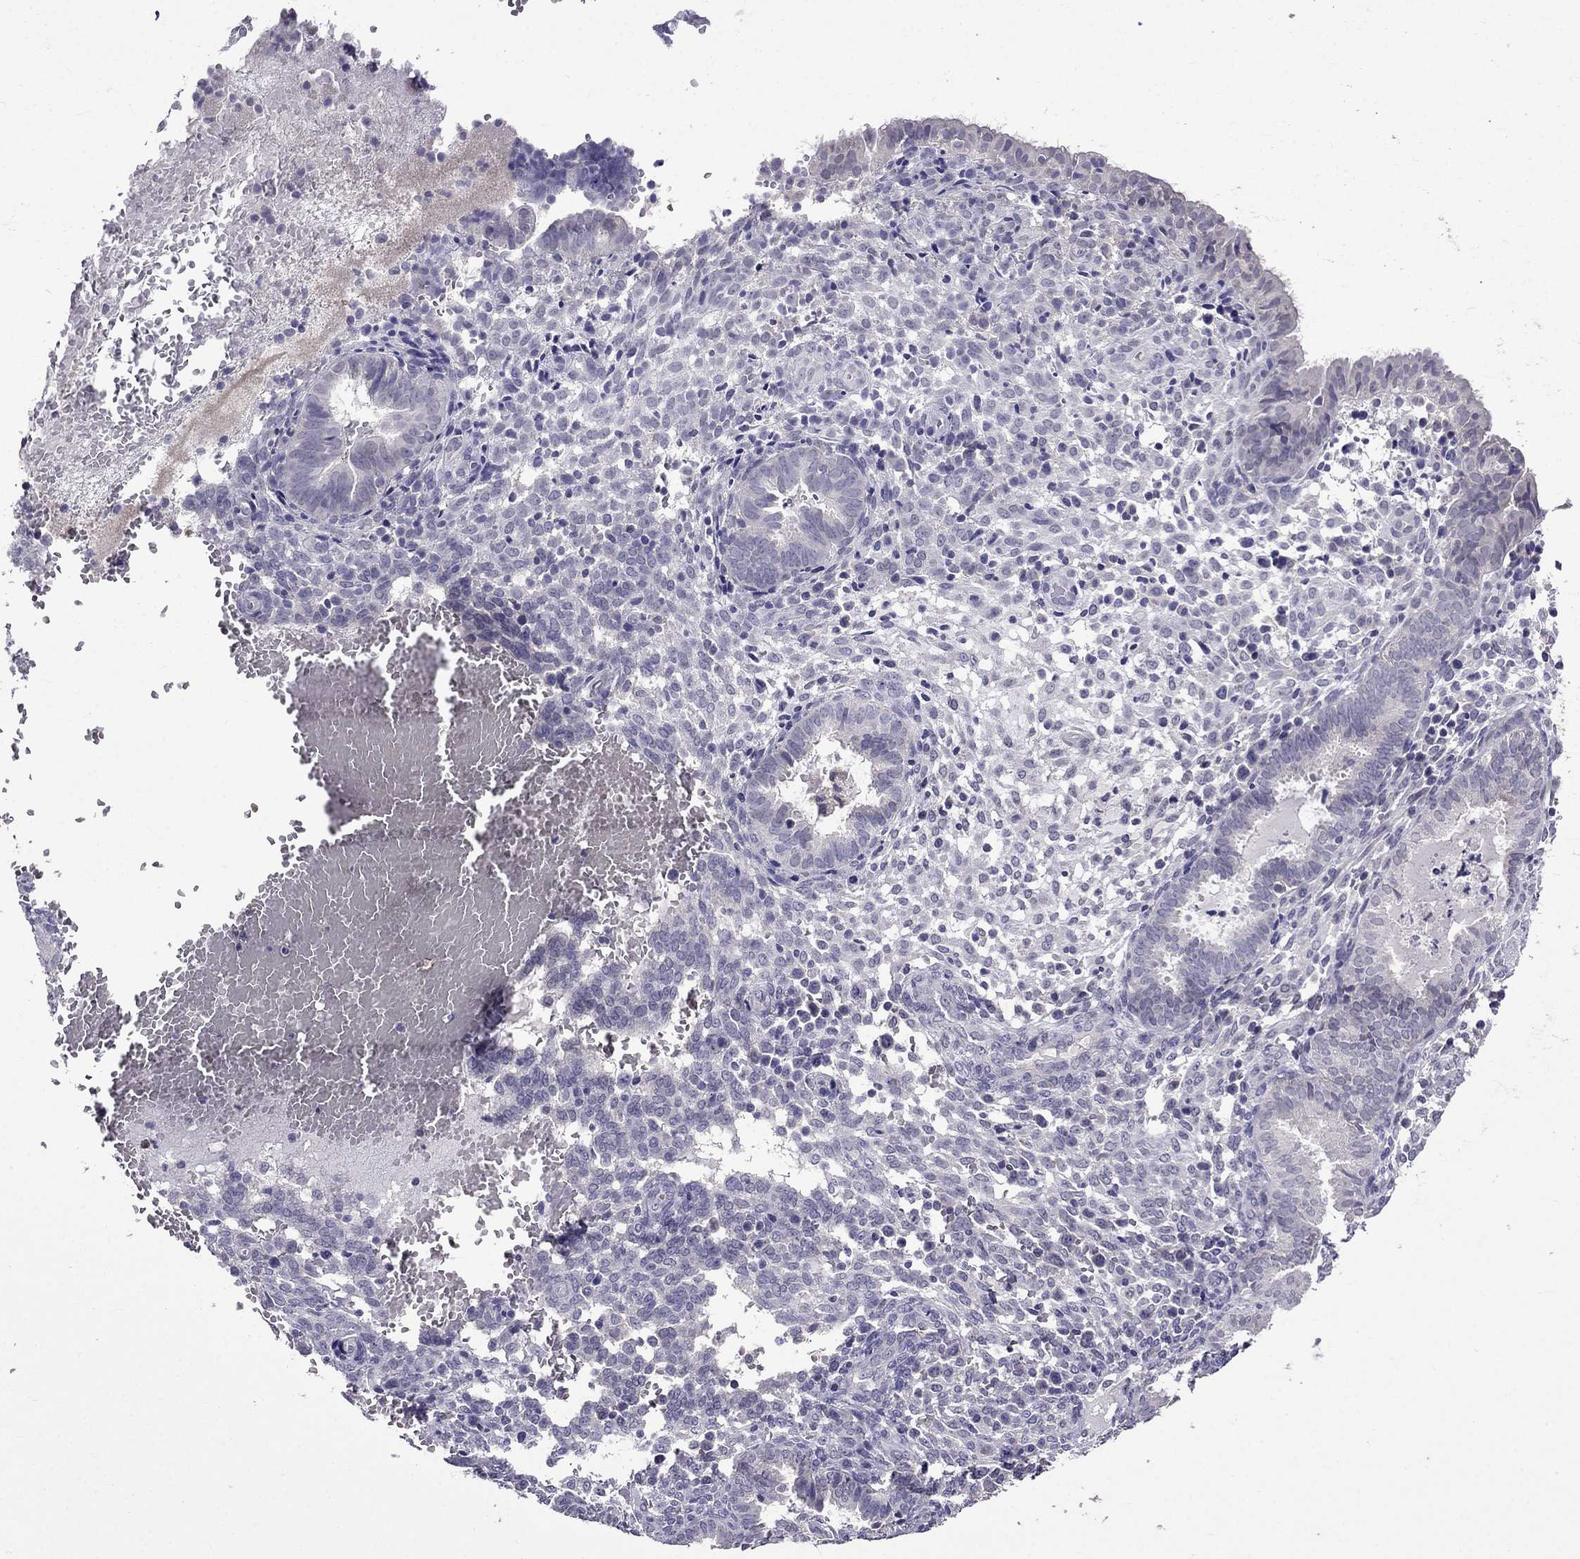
{"staining": {"intensity": "negative", "quantity": "none", "location": "none"}, "tissue": "endometrium", "cell_type": "Cells in endometrial stroma", "image_type": "normal", "snomed": [{"axis": "morphology", "description": "Normal tissue, NOS"}, {"axis": "topography", "description": "Endometrium"}], "caption": "Protein analysis of unremarkable endometrium shows no significant positivity in cells in endometrial stroma. (DAB immunohistochemistry (IHC), high magnification).", "gene": "AQP9", "patient": {"sex": "female", "age": 42}}